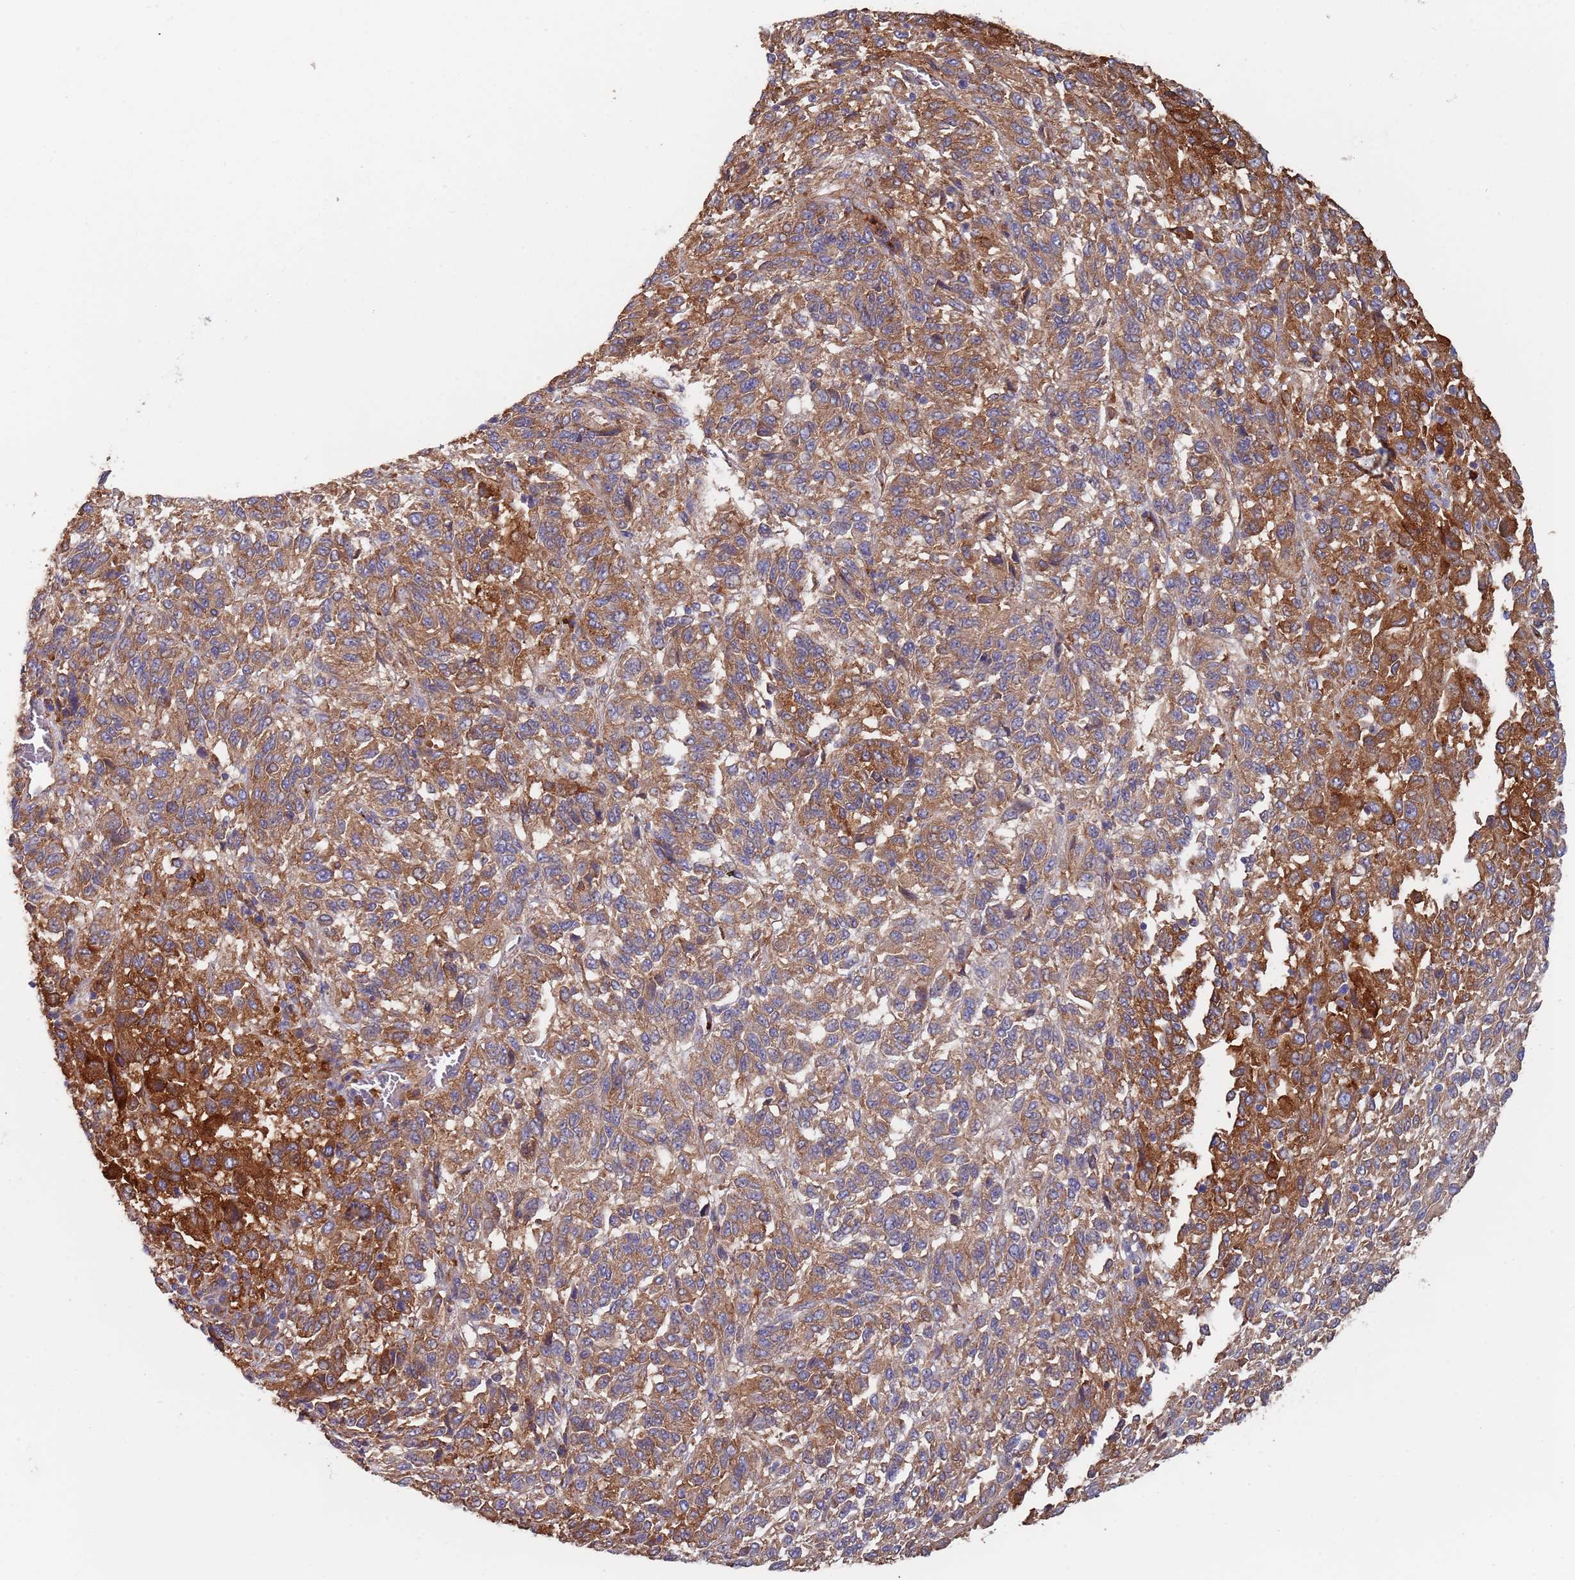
{"staining": {"intensity": "moderate", "quantity": ">75%", "location": "cytoplasmic/membranous"}, "tissue": "melanoma", "cell_type": "Tumor cells", "image_type": "cancer", "snomed": [{"axis": "morphology", "description": "Malignant melanoma, Metastatic site"}, {"axis": "topography", "description": "Lung"}], "caption": "Immunohistochemistry photomicrograph of neoplastic tissue: human malignant melanoma (metastatic site) stained using immunohistochemistry (IHC) reveals medium levels of moderate protein expression localized specifically in the cytoplasmic/membranous of tumor cells, appearing as a cytoplasmic/membranous brown color.", "gene": "DCUN1D3", "patient": {"sex": "male", "age": 64}}